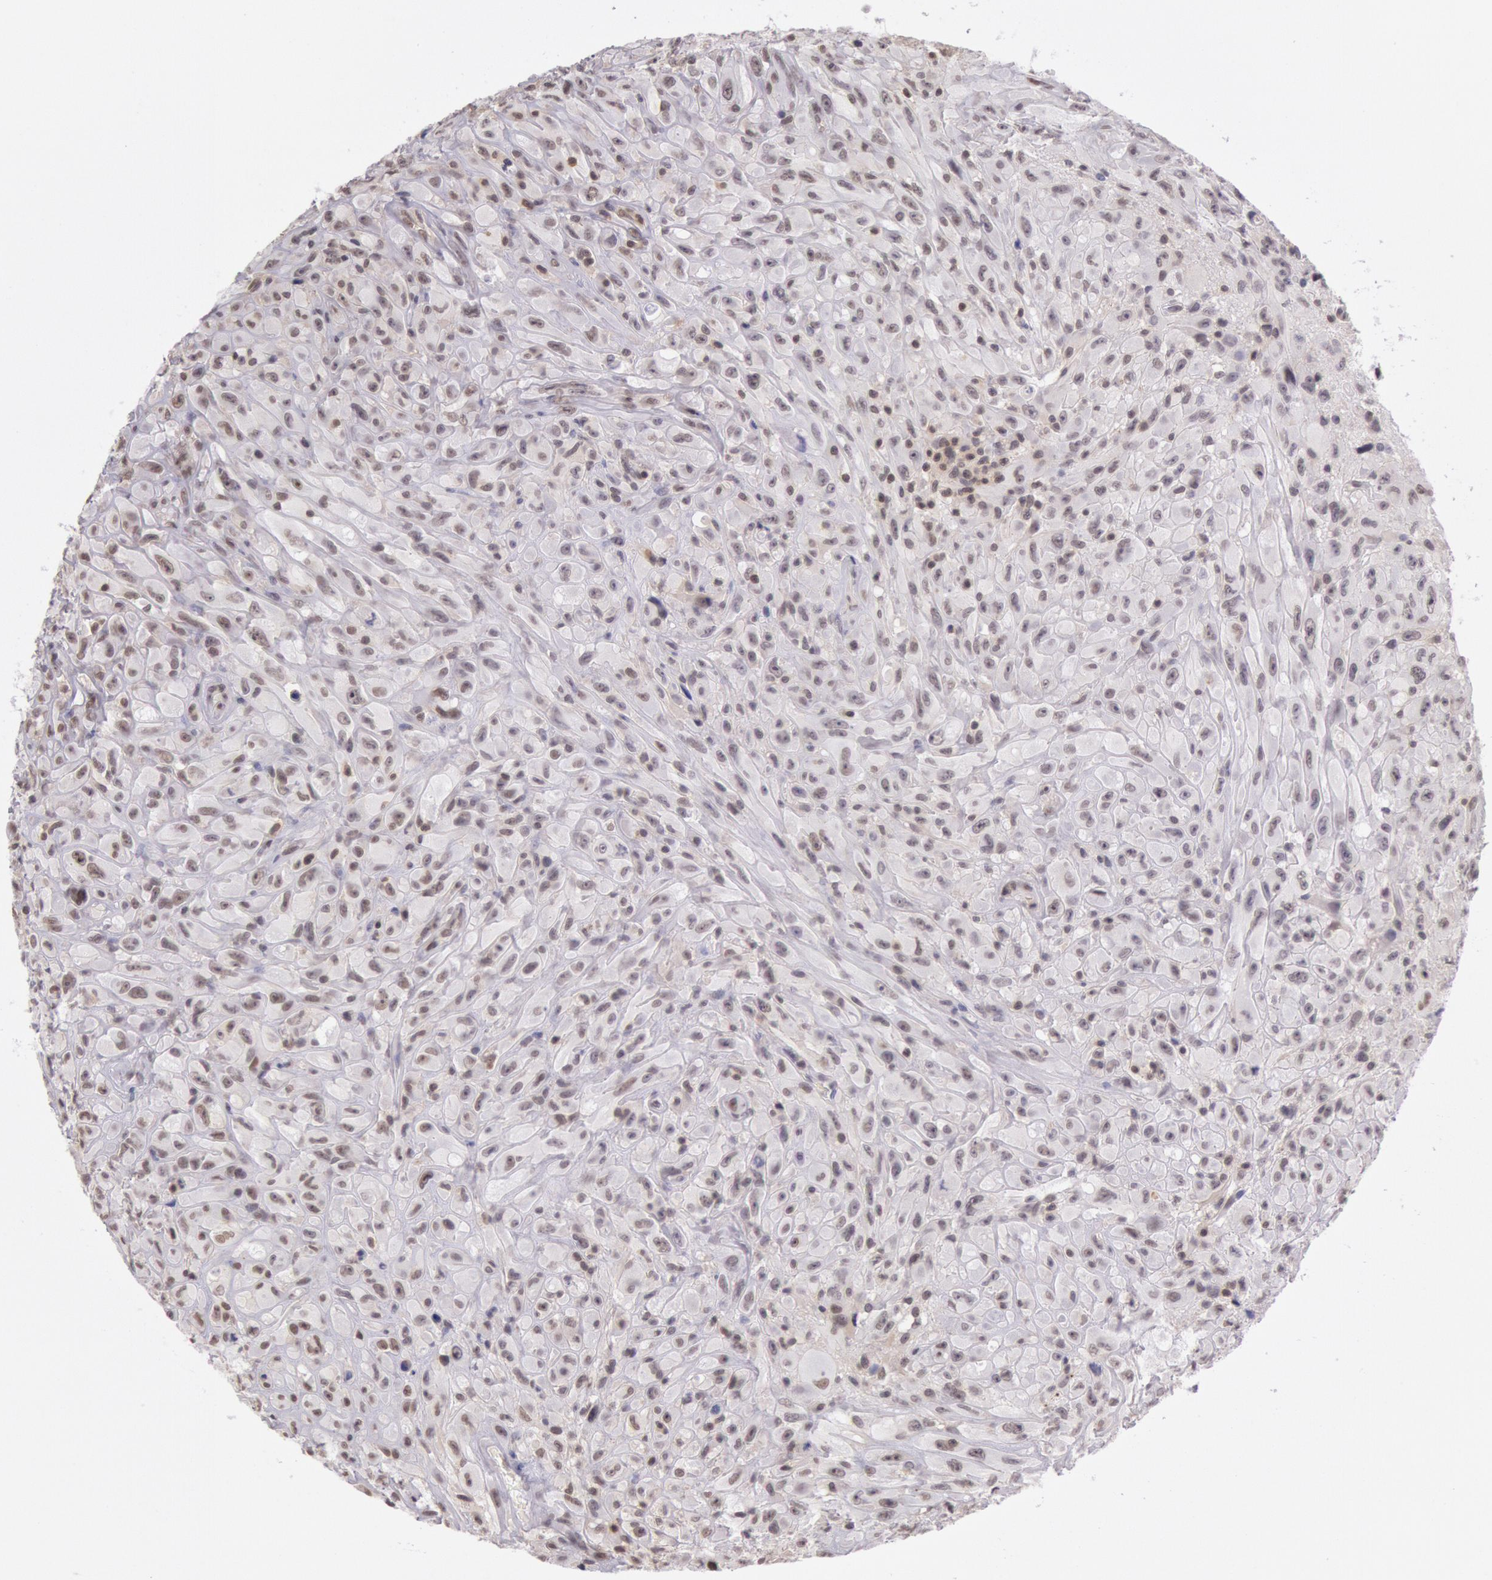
{"staining": {"intensity": "weak", "quantity": "25%-75%", "location": "nuclear"}, "tissue": "glioma", "cell_type": "Tumor cells", "image_type": "cancer", "snomed": [{"axis": "morphology", "description": "Glioma, malignant, High grade"}, {"axis": "topography", "description": "Brain"}], "caption": "Immunohistochemical staining of glioma demonstrates weak nuclear protein positivity in about 25%-75% of tumor cells.", "gene": "HIF1A", "patient": {"sex": "male", "age": 48}}